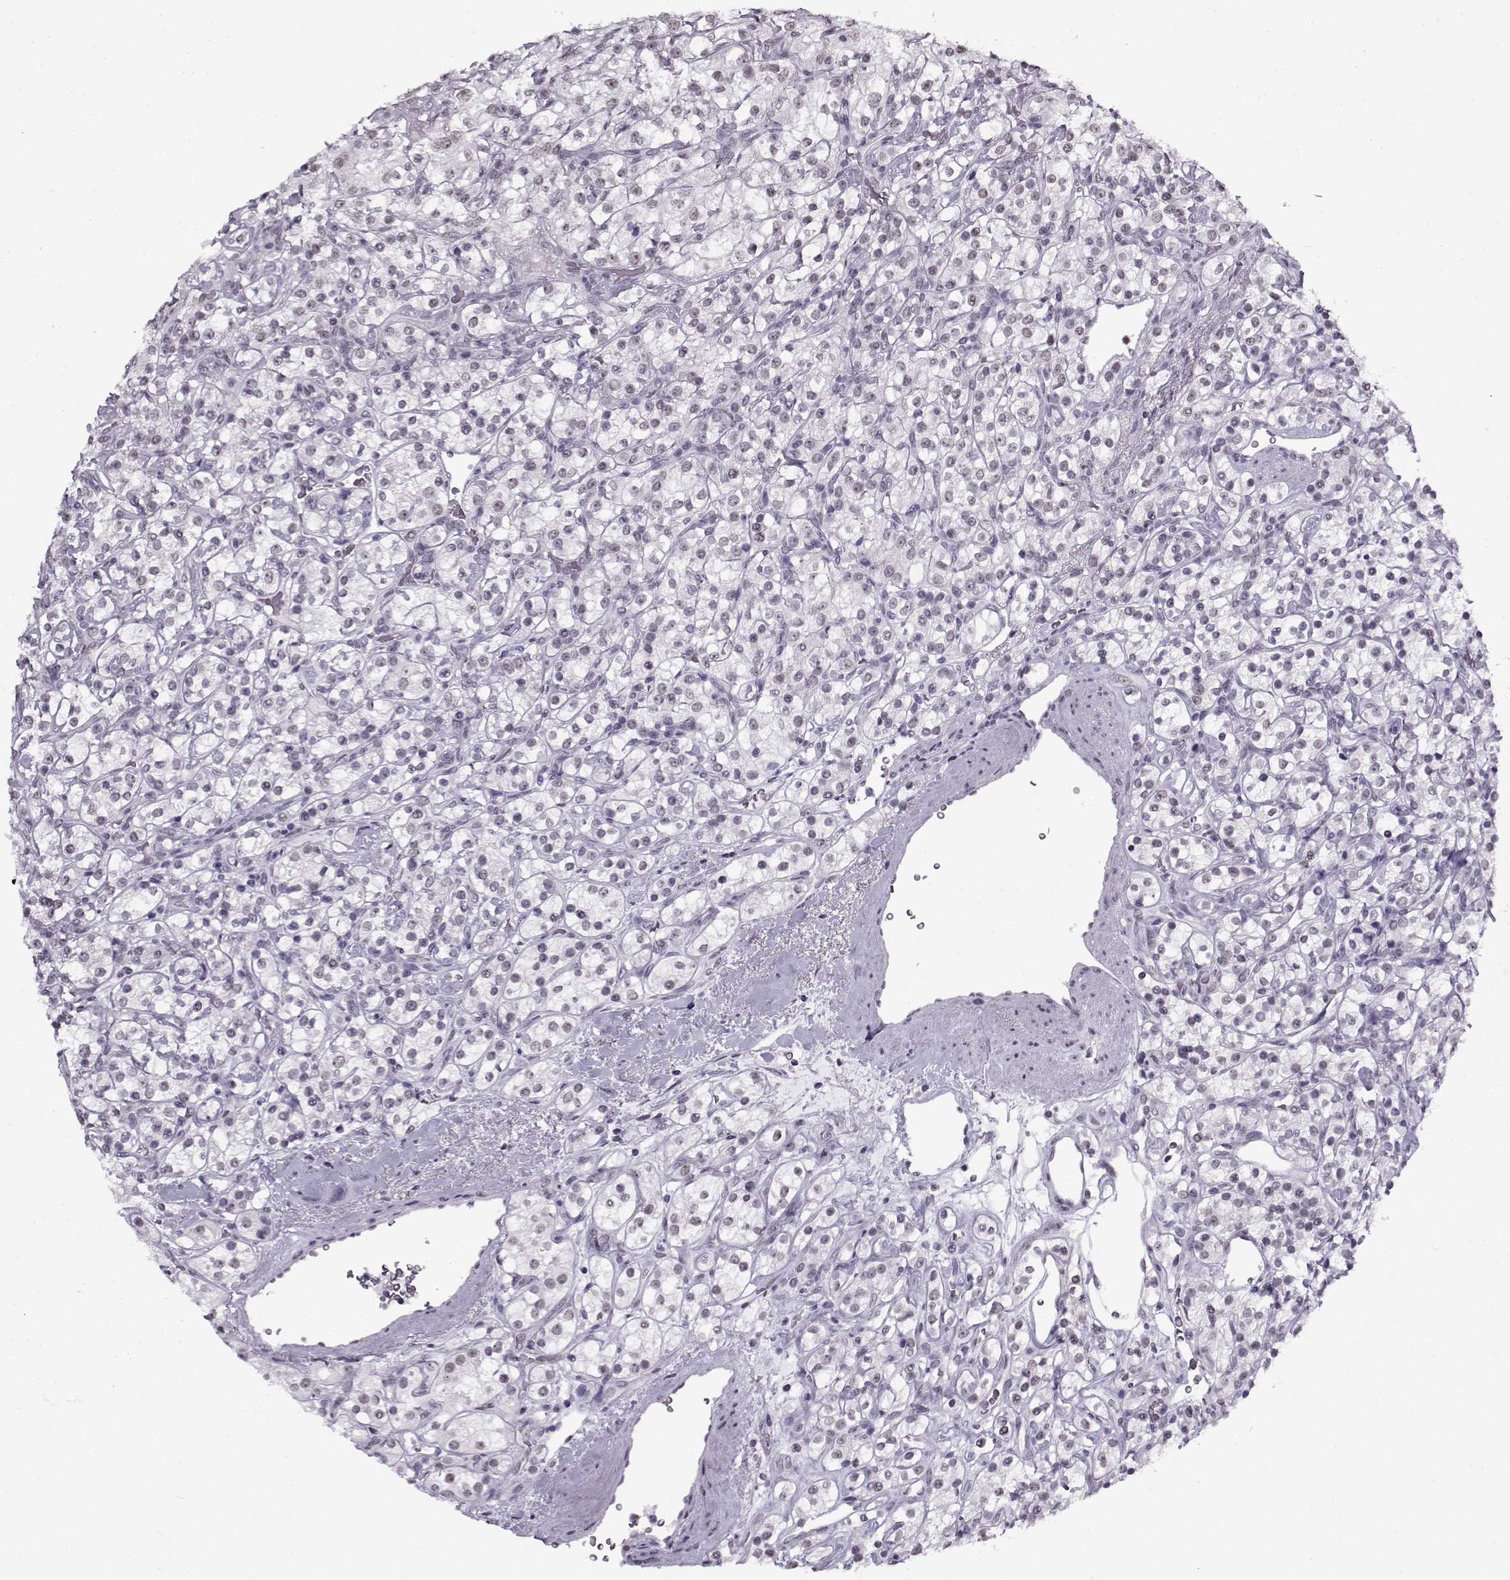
{"staining": {"intensity": "negative", "quantity": "none", "location": "none"}, "tissue": "renal cancer", "cell_type": "Tumor cells", "image_type": "cancer", "snomed": [{"axis": "morphology", "description": "Adenocarcinoma, NOS"}, {"axis": "topography", "description": "Kidney"}], "caption": "IHC of adenocarcinoma (renal) exhibits no positivity in tumor cells. (Stains: DAB (3,3'-diaminobenzidine) IHC with hematoxylin counter stain, Microscopy: brightfield microscopy at high magnification).", "gene": "PRMT8", "patient": {"sex": "male", "age": 77}}